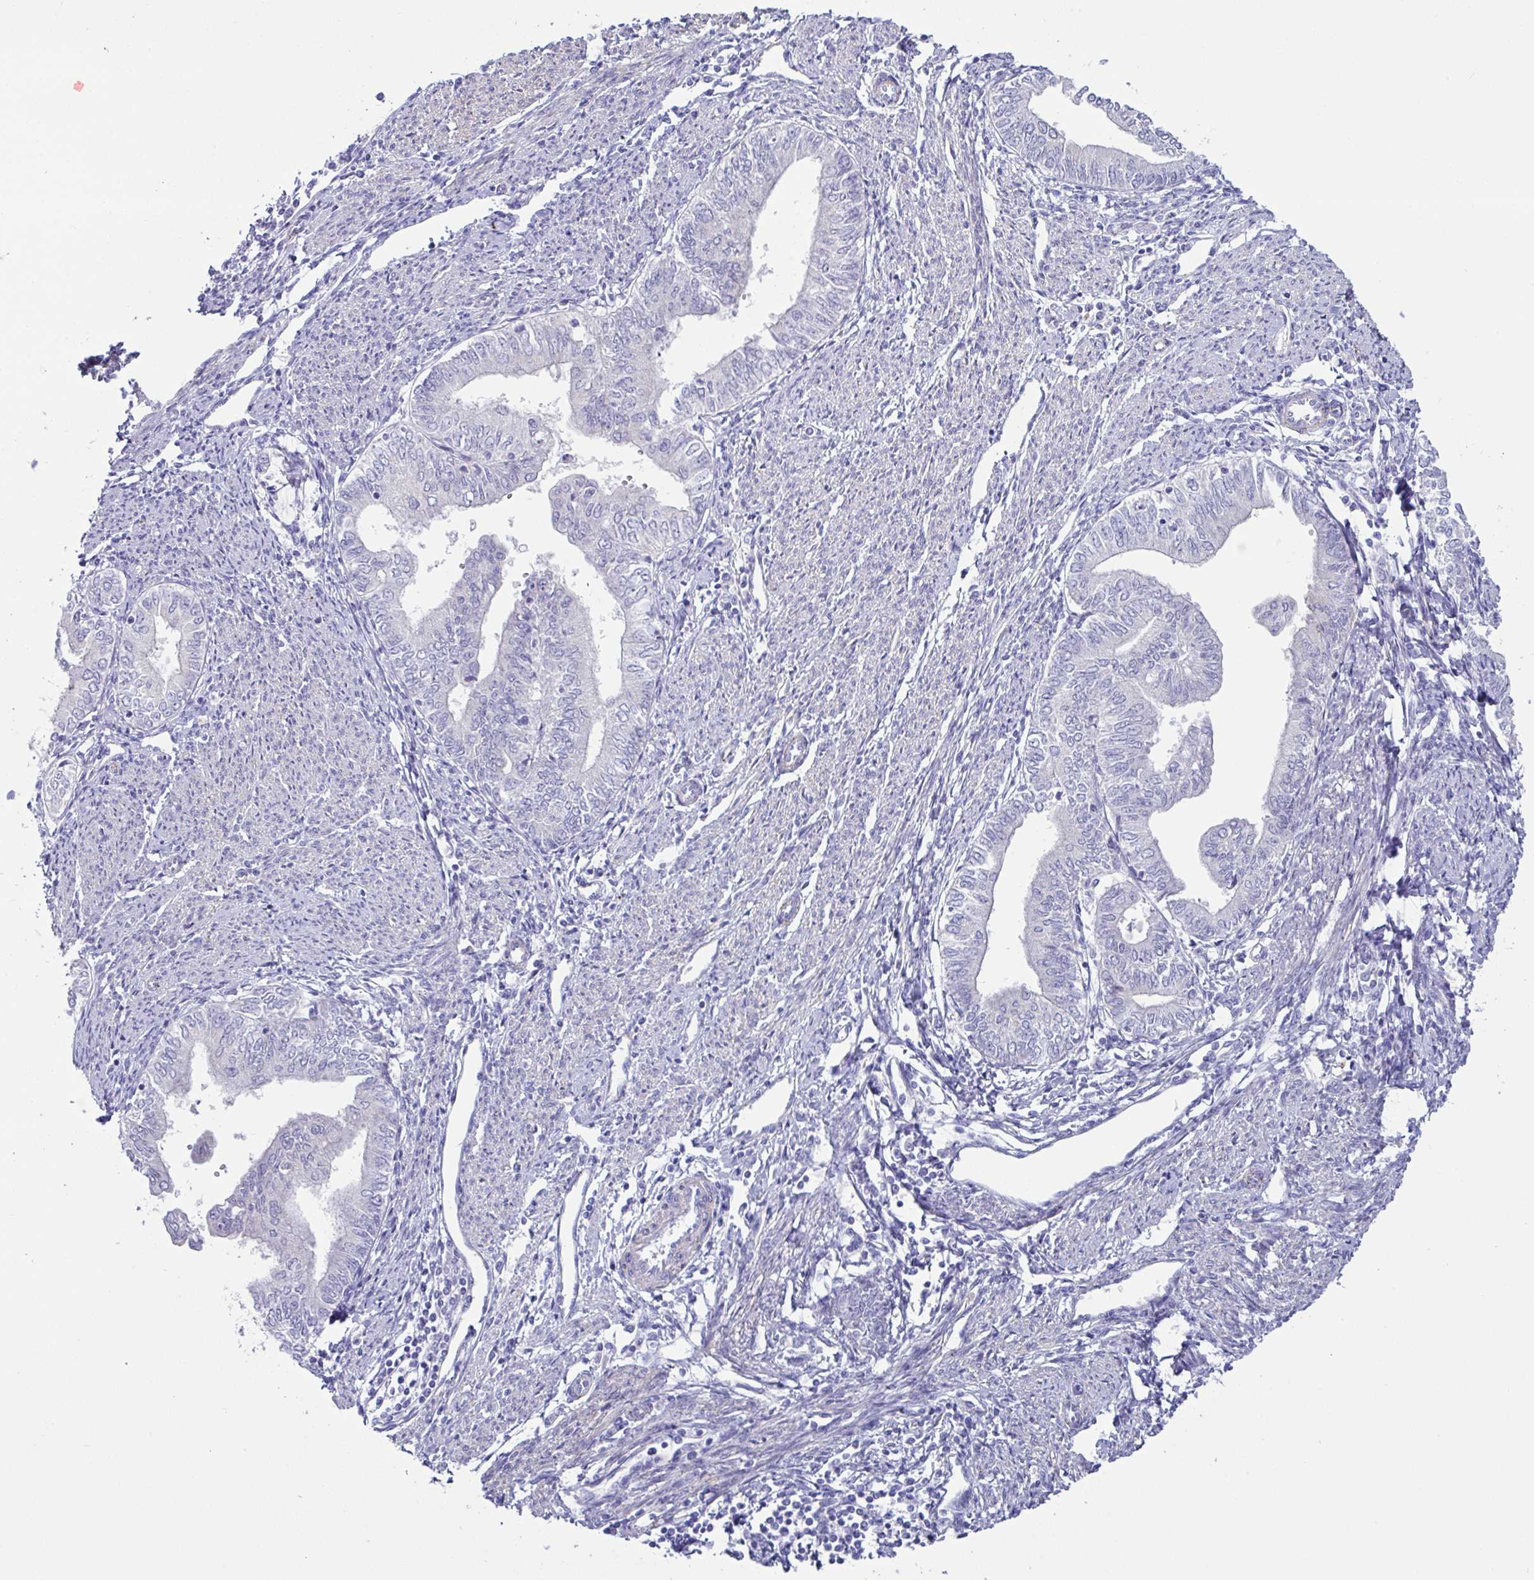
{"staining": {"intensity": "negative", "quantity": "none", "location": "none"}, "tissue": "endometrial cancer", "cell_type": "Tumor cells", "image_type": "cancer", "snomed": [{"axis": "morphology", "description": "Adenocarcinoma, NOS"}, {"axis": "topography", "description": "Endometrium"}], "caption": "Photomicrograph shows no protein positivity in tumor cells of endometrial adenocarcinoma tissue. (Stains: DAB immunohistochemistry (IHC) with hematoxylin counter stain, Microscopy: brightfield microscopy at high magnification).", "gene": "MED11", "patient": {"sex": "female", "age": 66}}